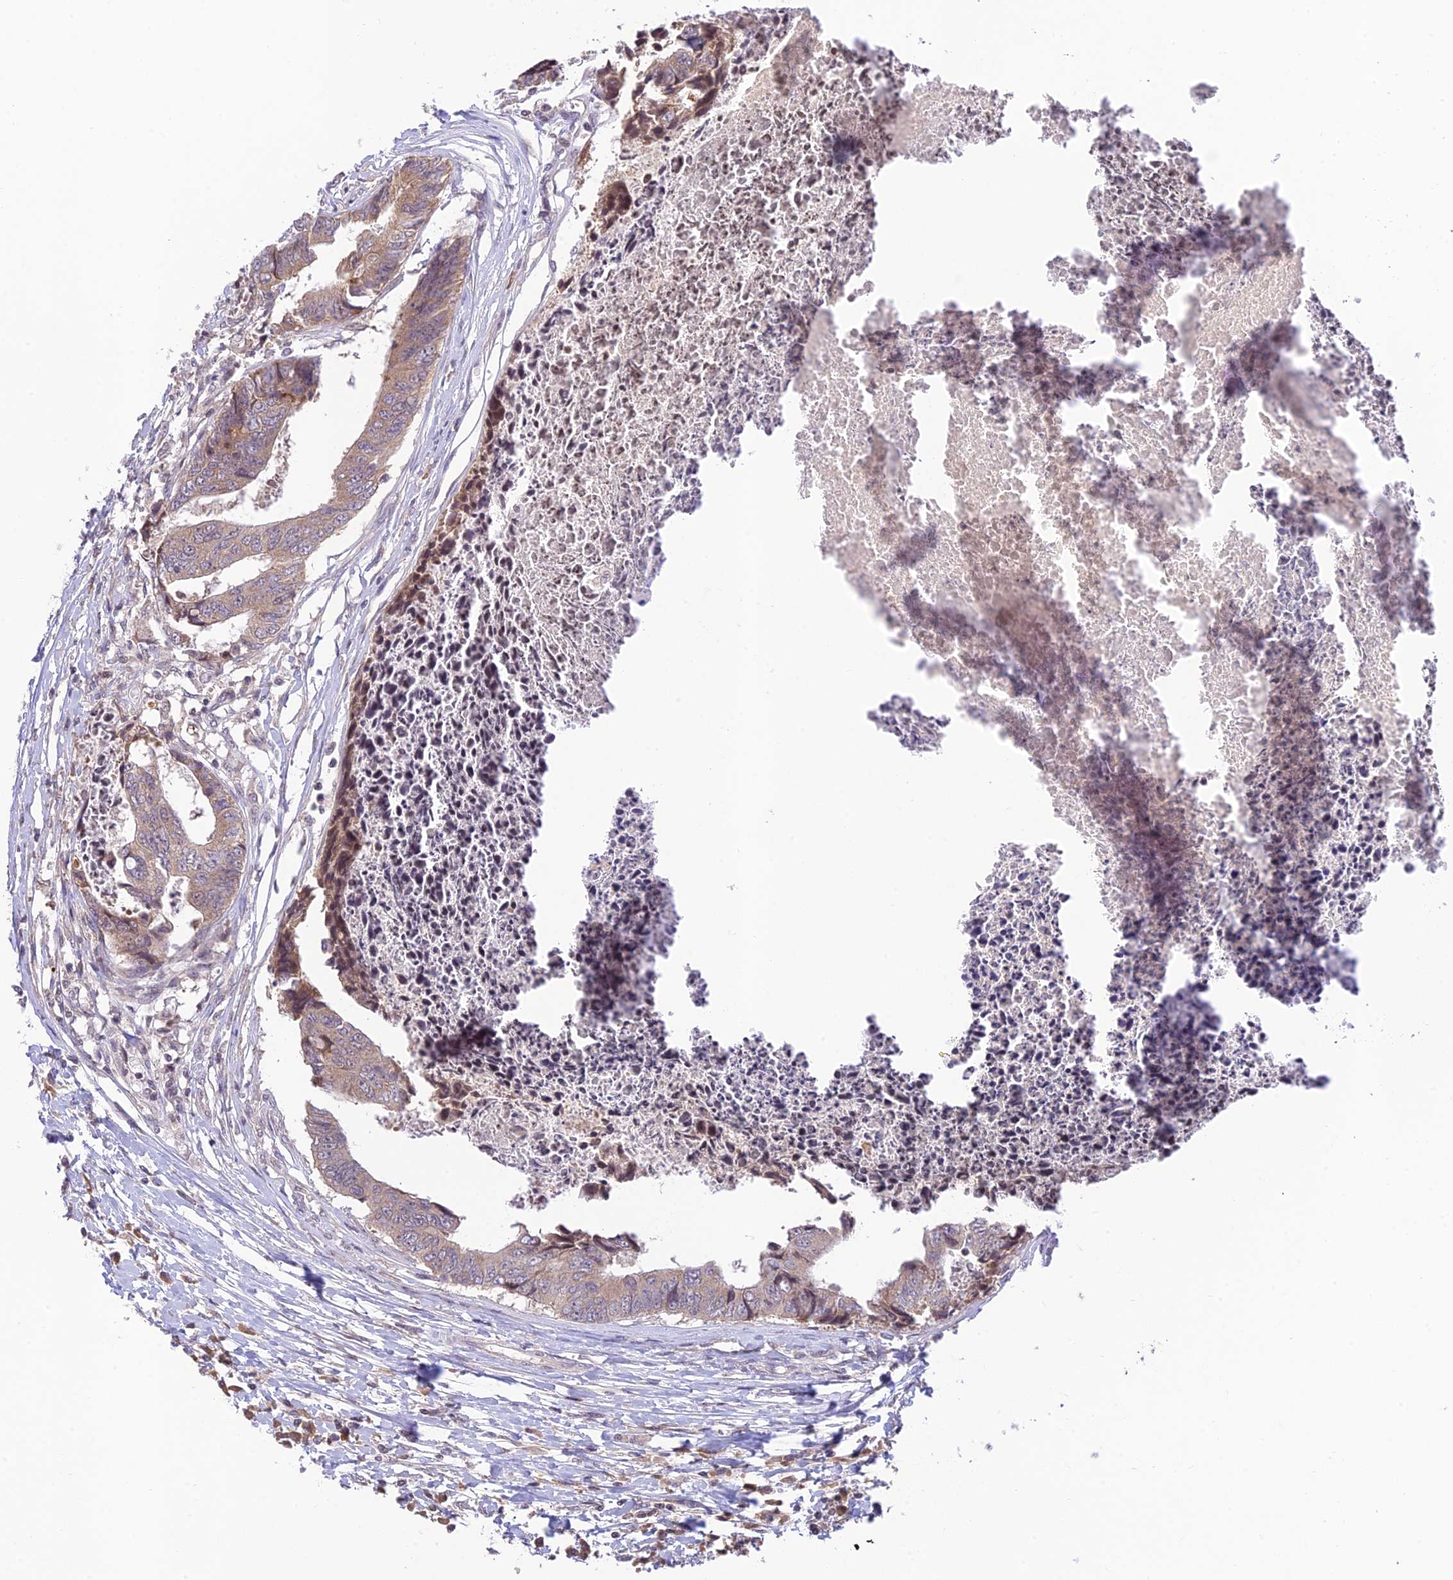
{"staining": {"intensity": "weak", "quantity": "25%-75%", "location": "cytoplasmic/membranous"}, "tissue": "colorectal cancer", "cell_type": "Tumor cells", "image_type": "cancer", "snomed": [{"axis": "morphology", "description": "Adenocarcinoma, NOS"}, {"axis": "topography", "description": "Rectum"}], "caption": "There is low levels of weak cytoplasmic/membranous positivity in tumor cells of colorectal cancer, as demonstrated by immunohistochemical staining (brown color).", "gene": "TEKT1", "patient": {"sex": "male", "age": 84}}